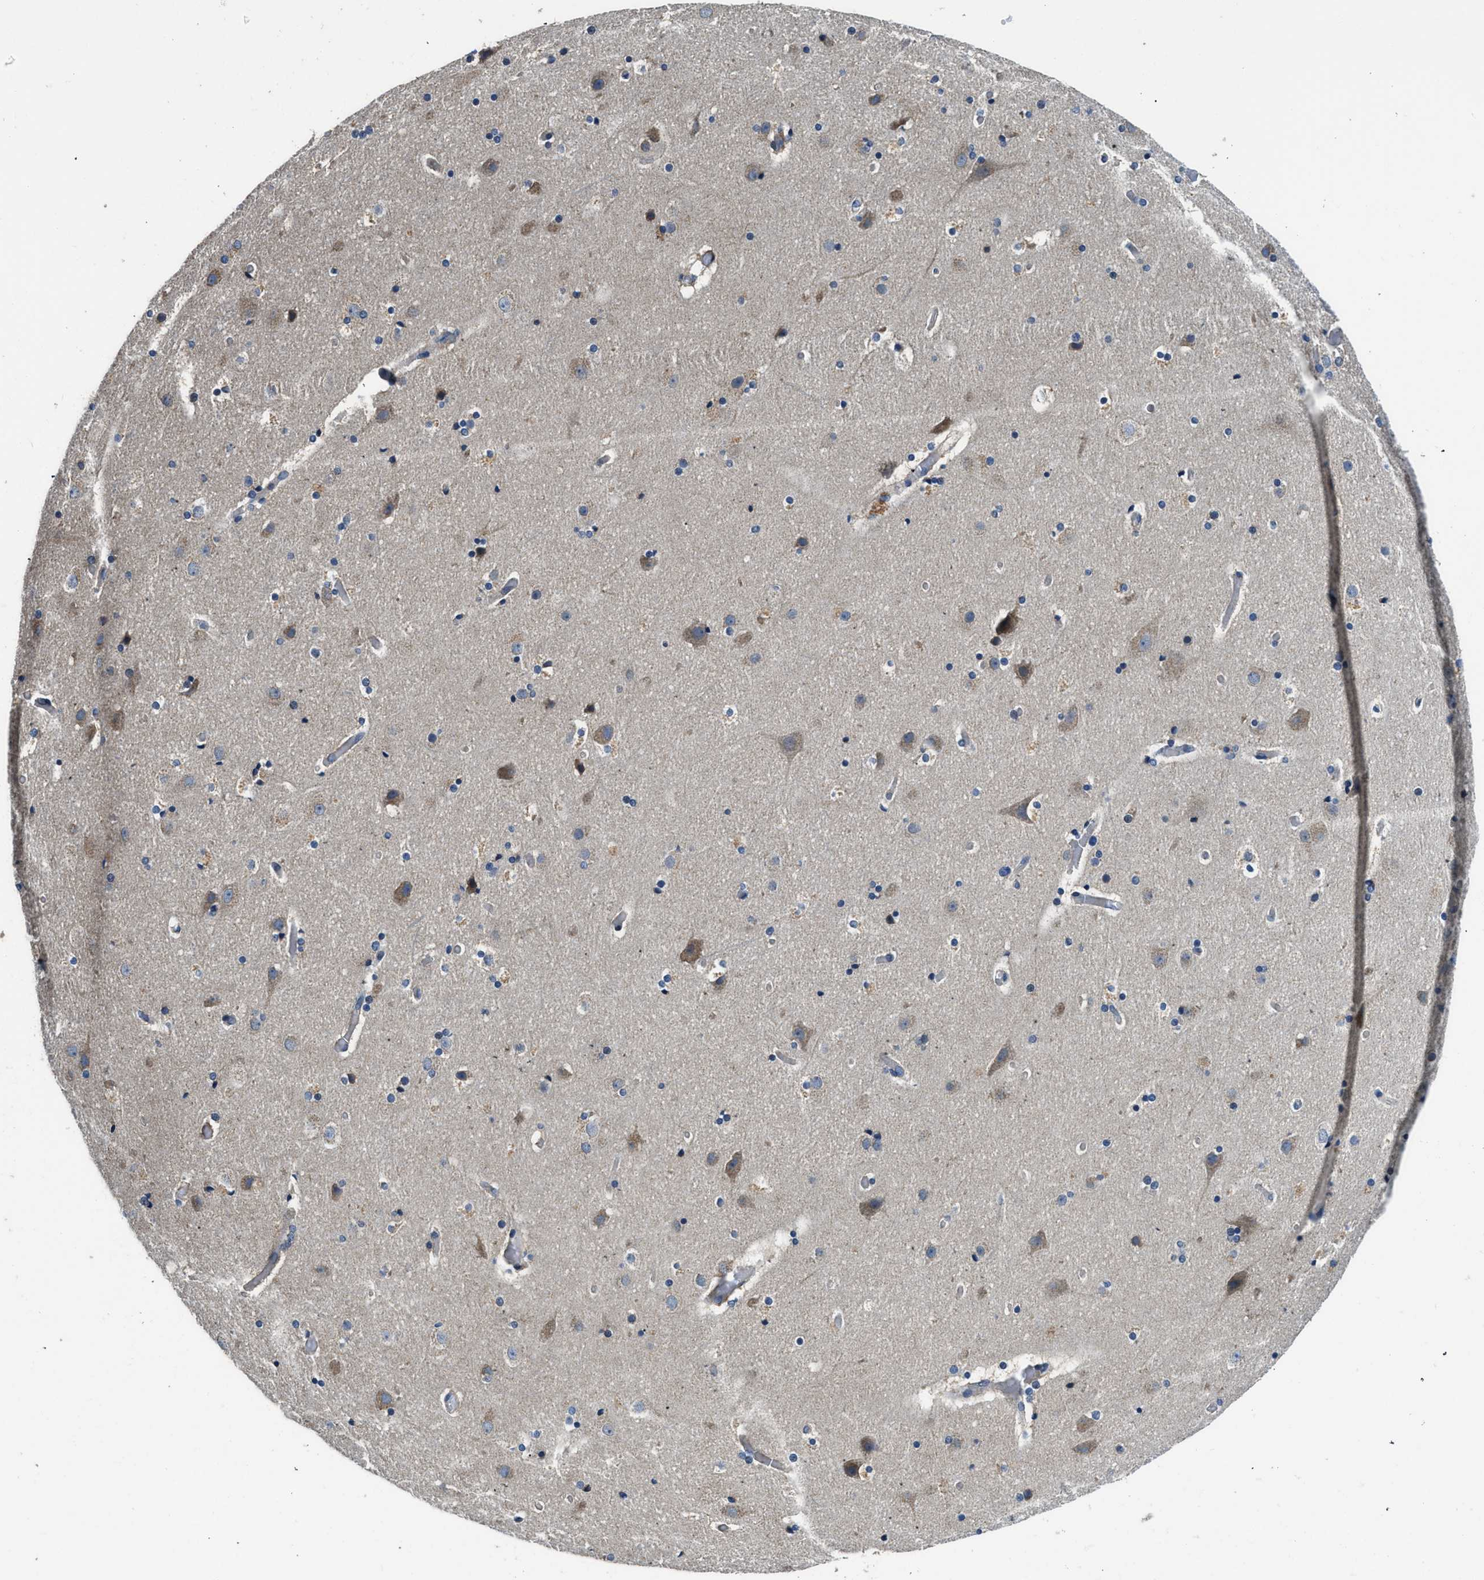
{"staining": {"intensity": "negative", "quantity": "none", "location": "none"}, "tissue": "cerebral cortex", "cell_type": "Endothelial cells", "image_type": "normal", "snomed": [{"axis": "morphology", "description": "Normal tissue, NOS"}, {"axis": "topography", "description": "Cerebral cortex"}], "caption": "Immunohistochemistry of unremarkable cerebral cortex exhibits no staining in endothelial cells.", "gene": "SSH2", "patient": {"sex": "male", "age": 57}}